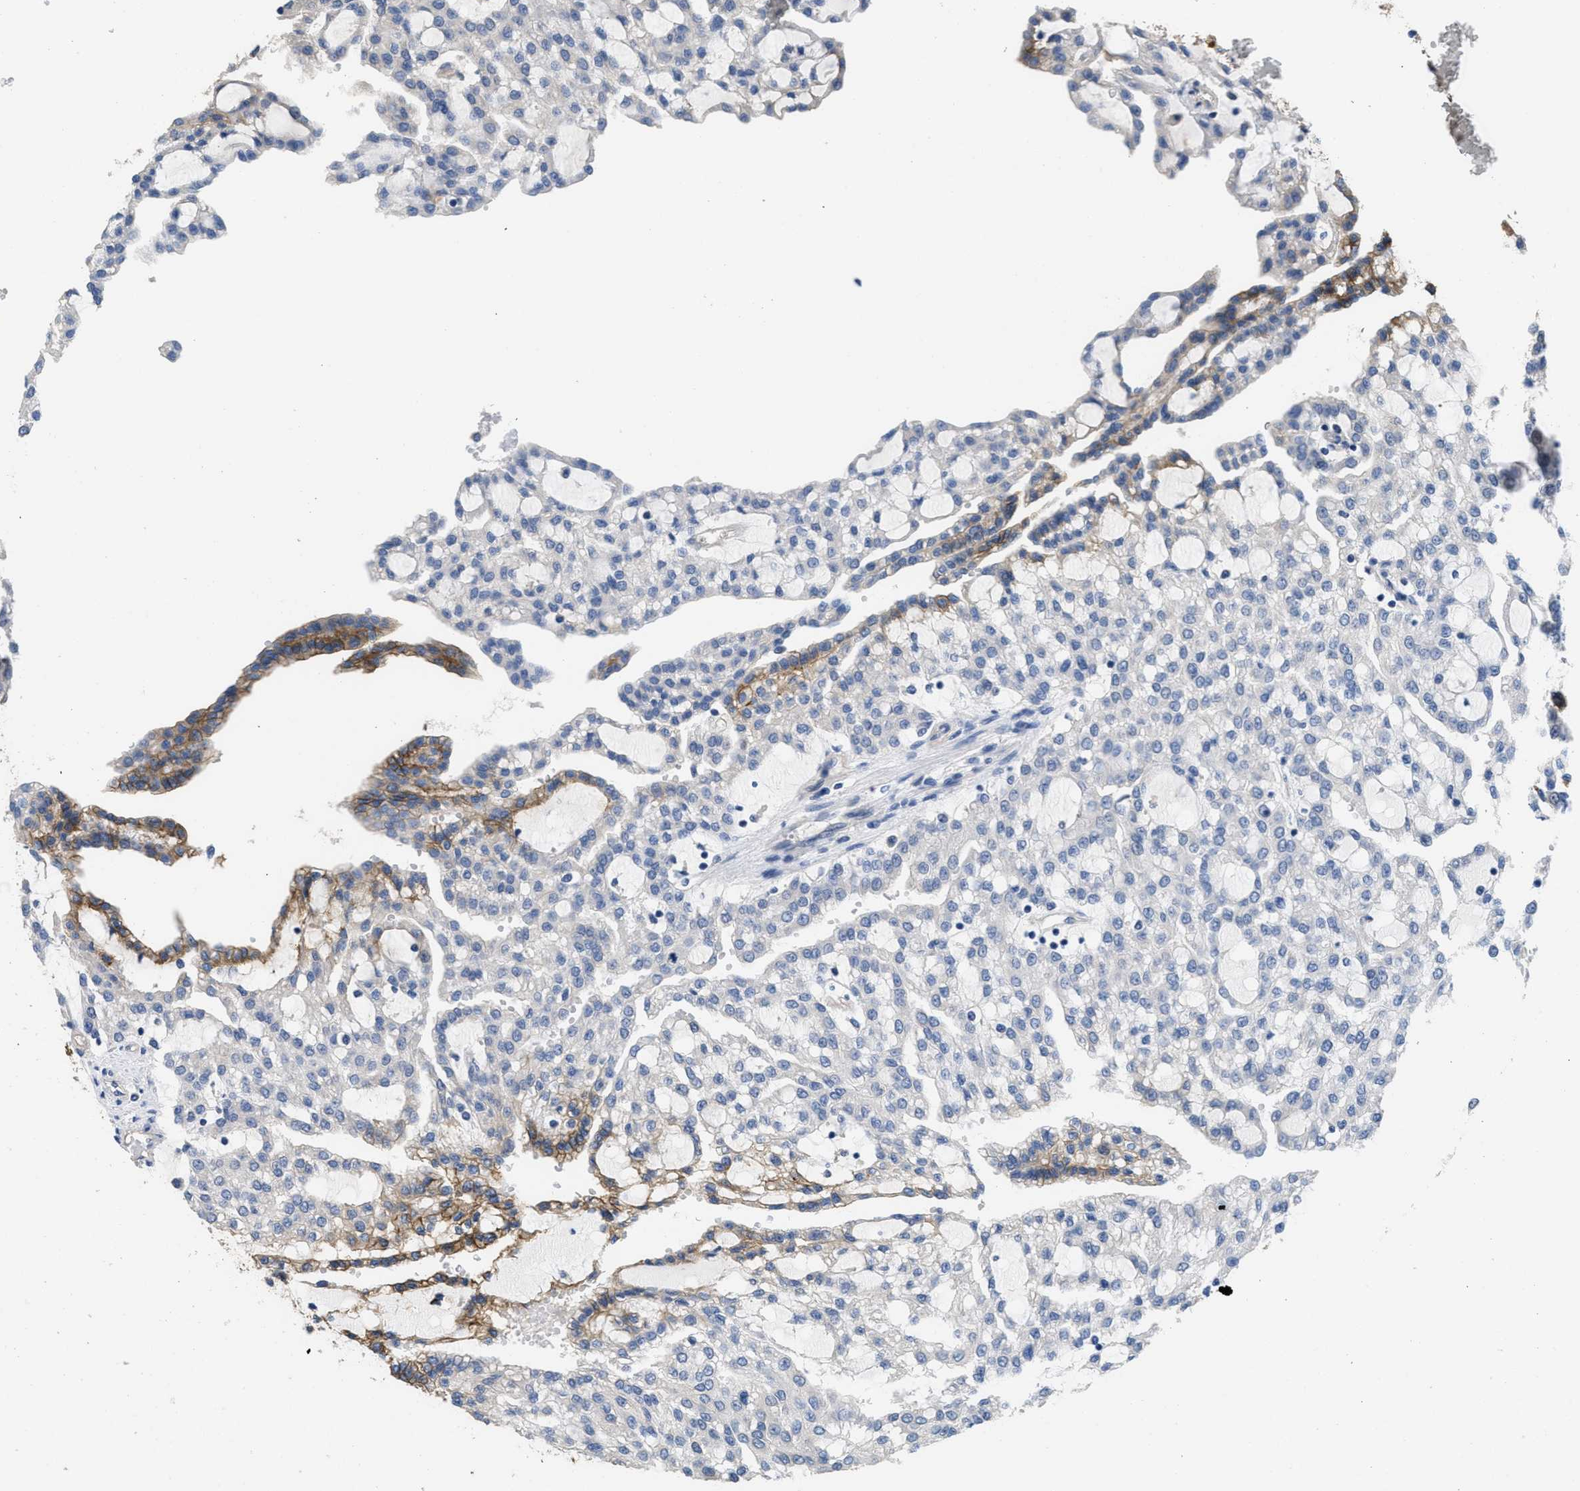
{"staining": {"intensity": "strong", "quantity": "25%-75%", "location": "cytoplasmic/membranous"}, "tissue": "renal cancer", "cell_type": "Tumor cells", "image_type": "cancer", "snomed": [{"axis": "morphology", "description": "Adenocarcinoma, NOS"}, {"axis": "topography", "description": "Kidney"}], "caption": "High-power microscopy captured an immunohistochemistry (IHC) histopathology image of renal cancer, revealing strong cytoplasmic/membranous staining in about 25%-75% of tumor cells.", "gene": "CA9", "patient": {"sex": "male", "age": 63}}